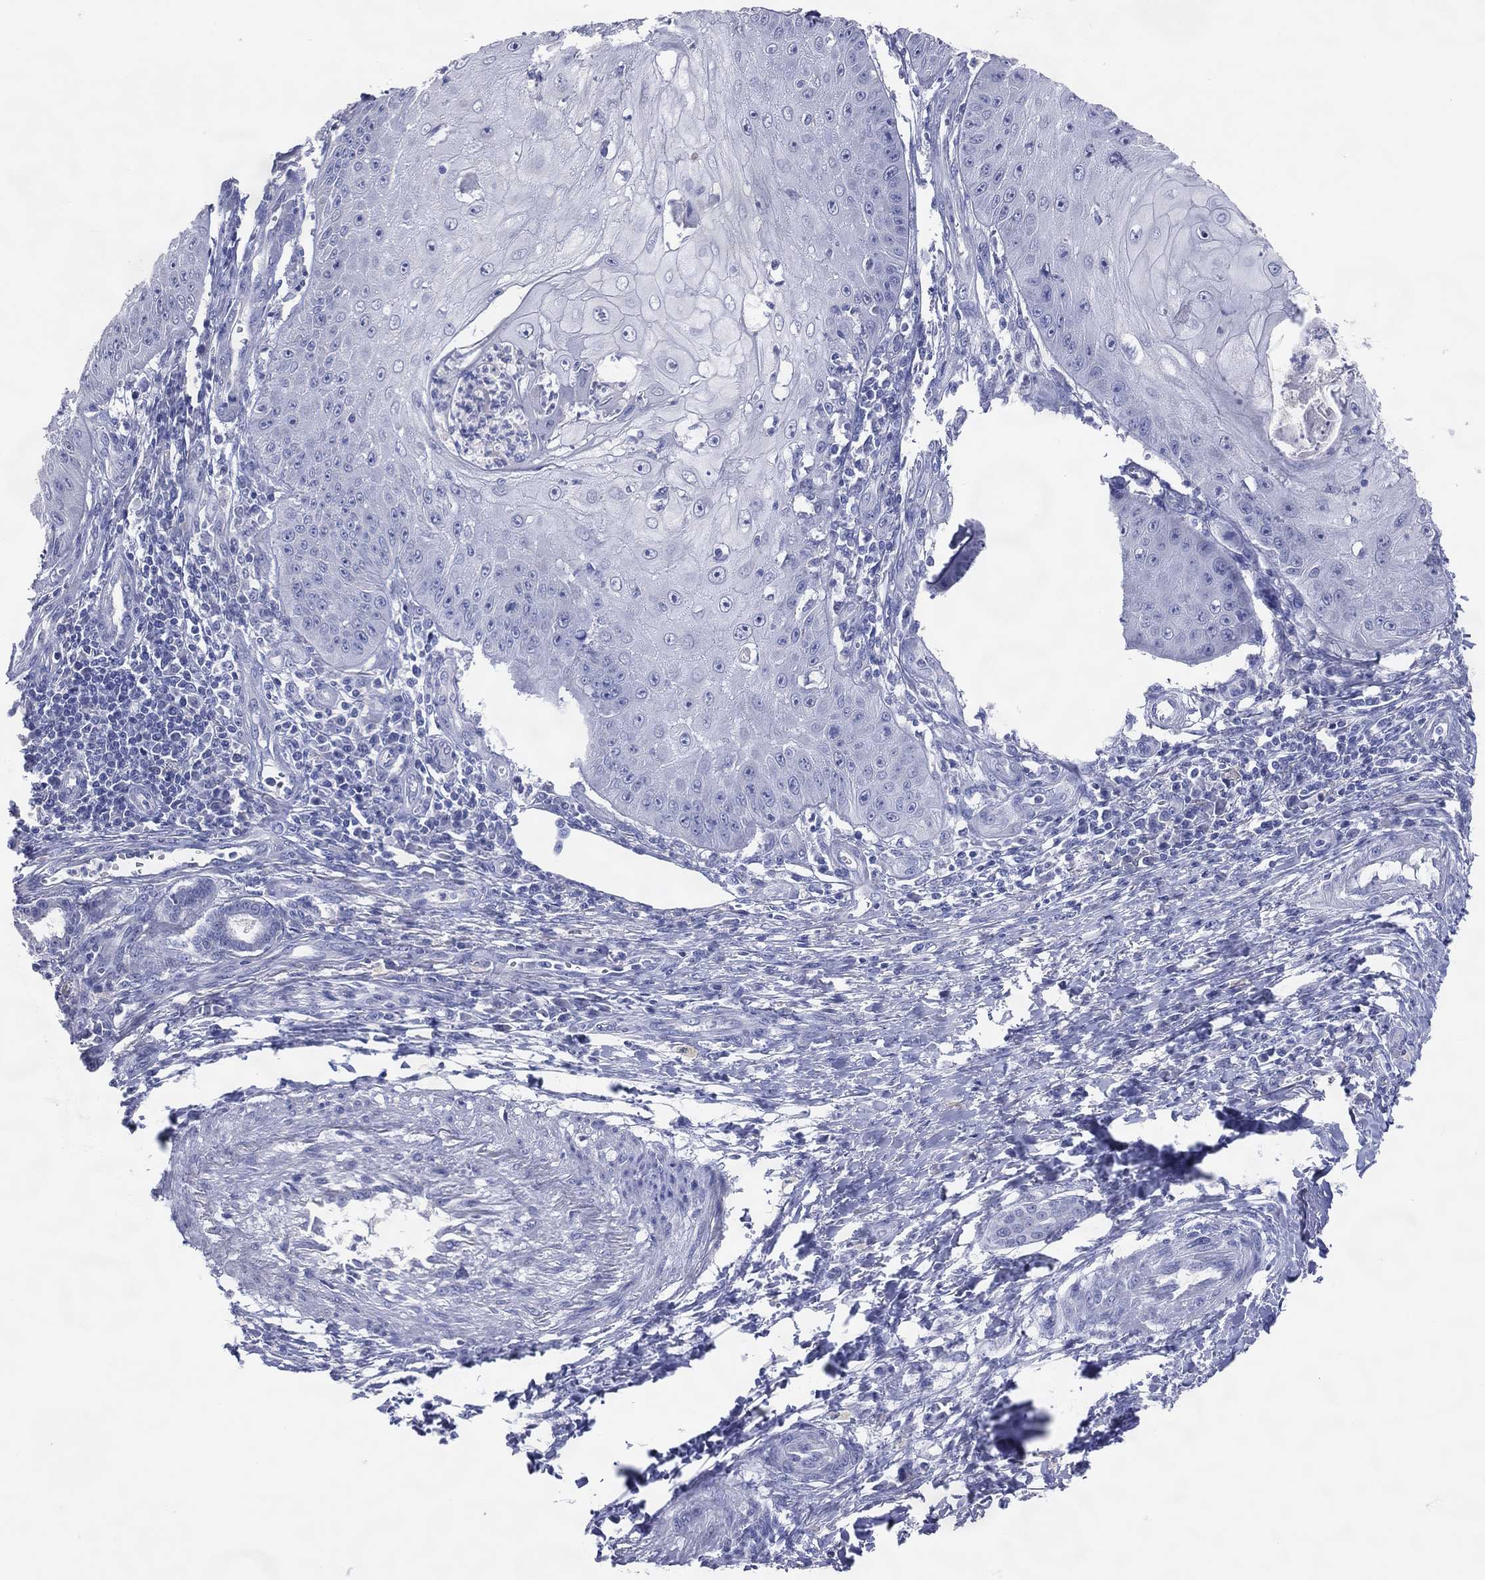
{"staining": {"intensity": "negative", "quantity": "none", "location": "none"}, "tissue": "skin cancer", "cell_type": "Tumor cells", "image_type": "cancer", "snomed": [{"axis": "morphology", "description": "Squamous cell carcinoma, NOS"}, {"axis": "topography", "description": "Skin"}], "caption": "An IHC histopathology image of skin cancer (squamous cell carcinoma) is shown. There is no staining in tumor cells of skin cancer (squamous cell carcinoma). (IHC, brightfield microscopy, high magnification).", "gene": "DNAH6", "patient": {"sex": "male", "age": 70}}